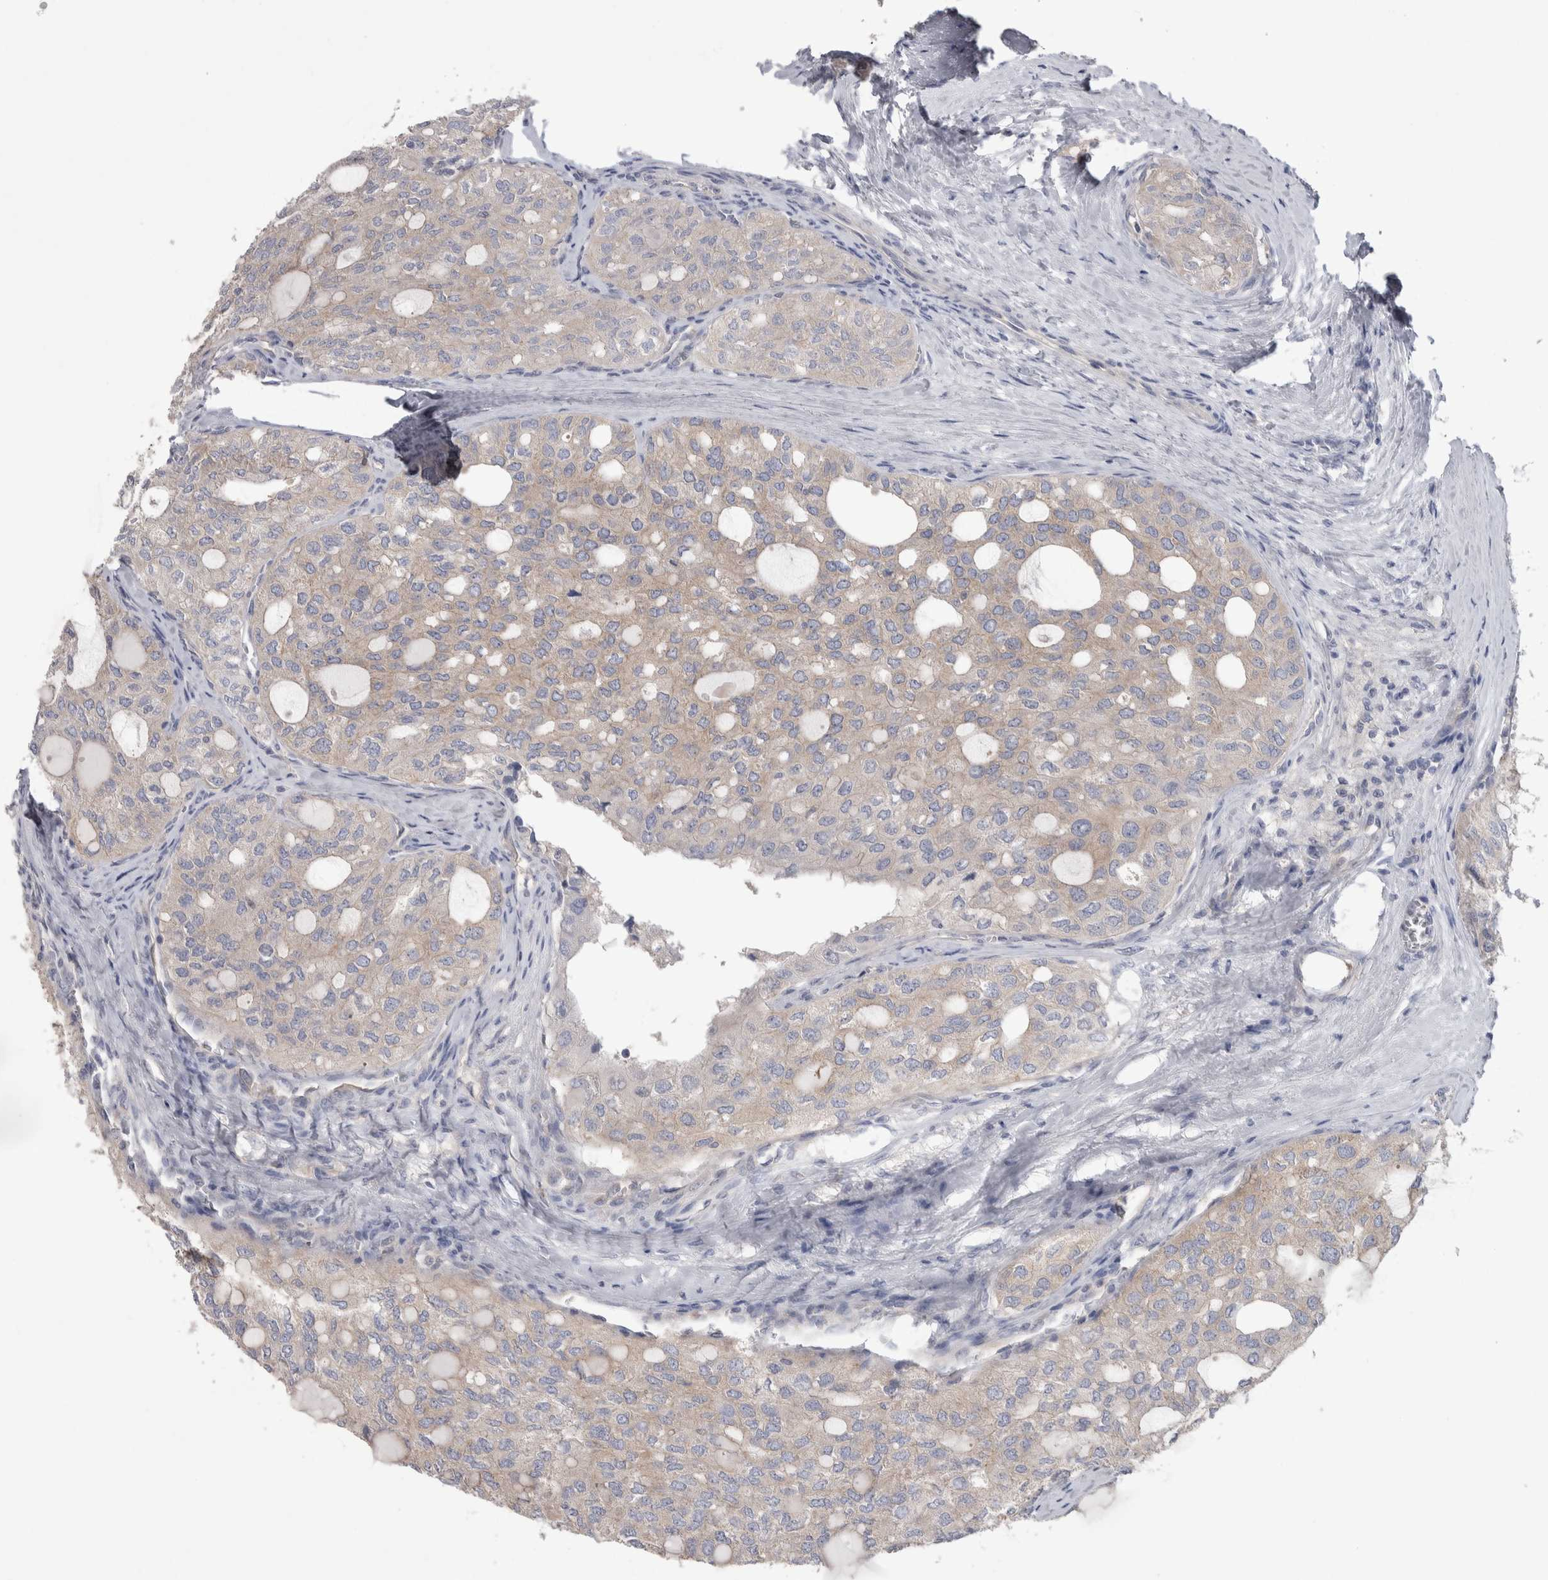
{"staining": {"intensity": "weak", "quantity": "<25%", "location": "cytoplasmic/membranous"}, "tissue": "thyroid cancer", "cell_type": "Tumor cells", "image_type": "cancer", "snomed": [{"axis": "morphology", "description": "Follicular adenoma carcinoma, NOS"}, {"axis": "topography", "description": "Thyroid gland"}], "caption": "A photomicrograph of human thyroid cancer is negative for staining in tumor cells. (DAB IHC, high magnification).", "gene": "GPHN", "patient": {"sex": "male", "age": 75}}